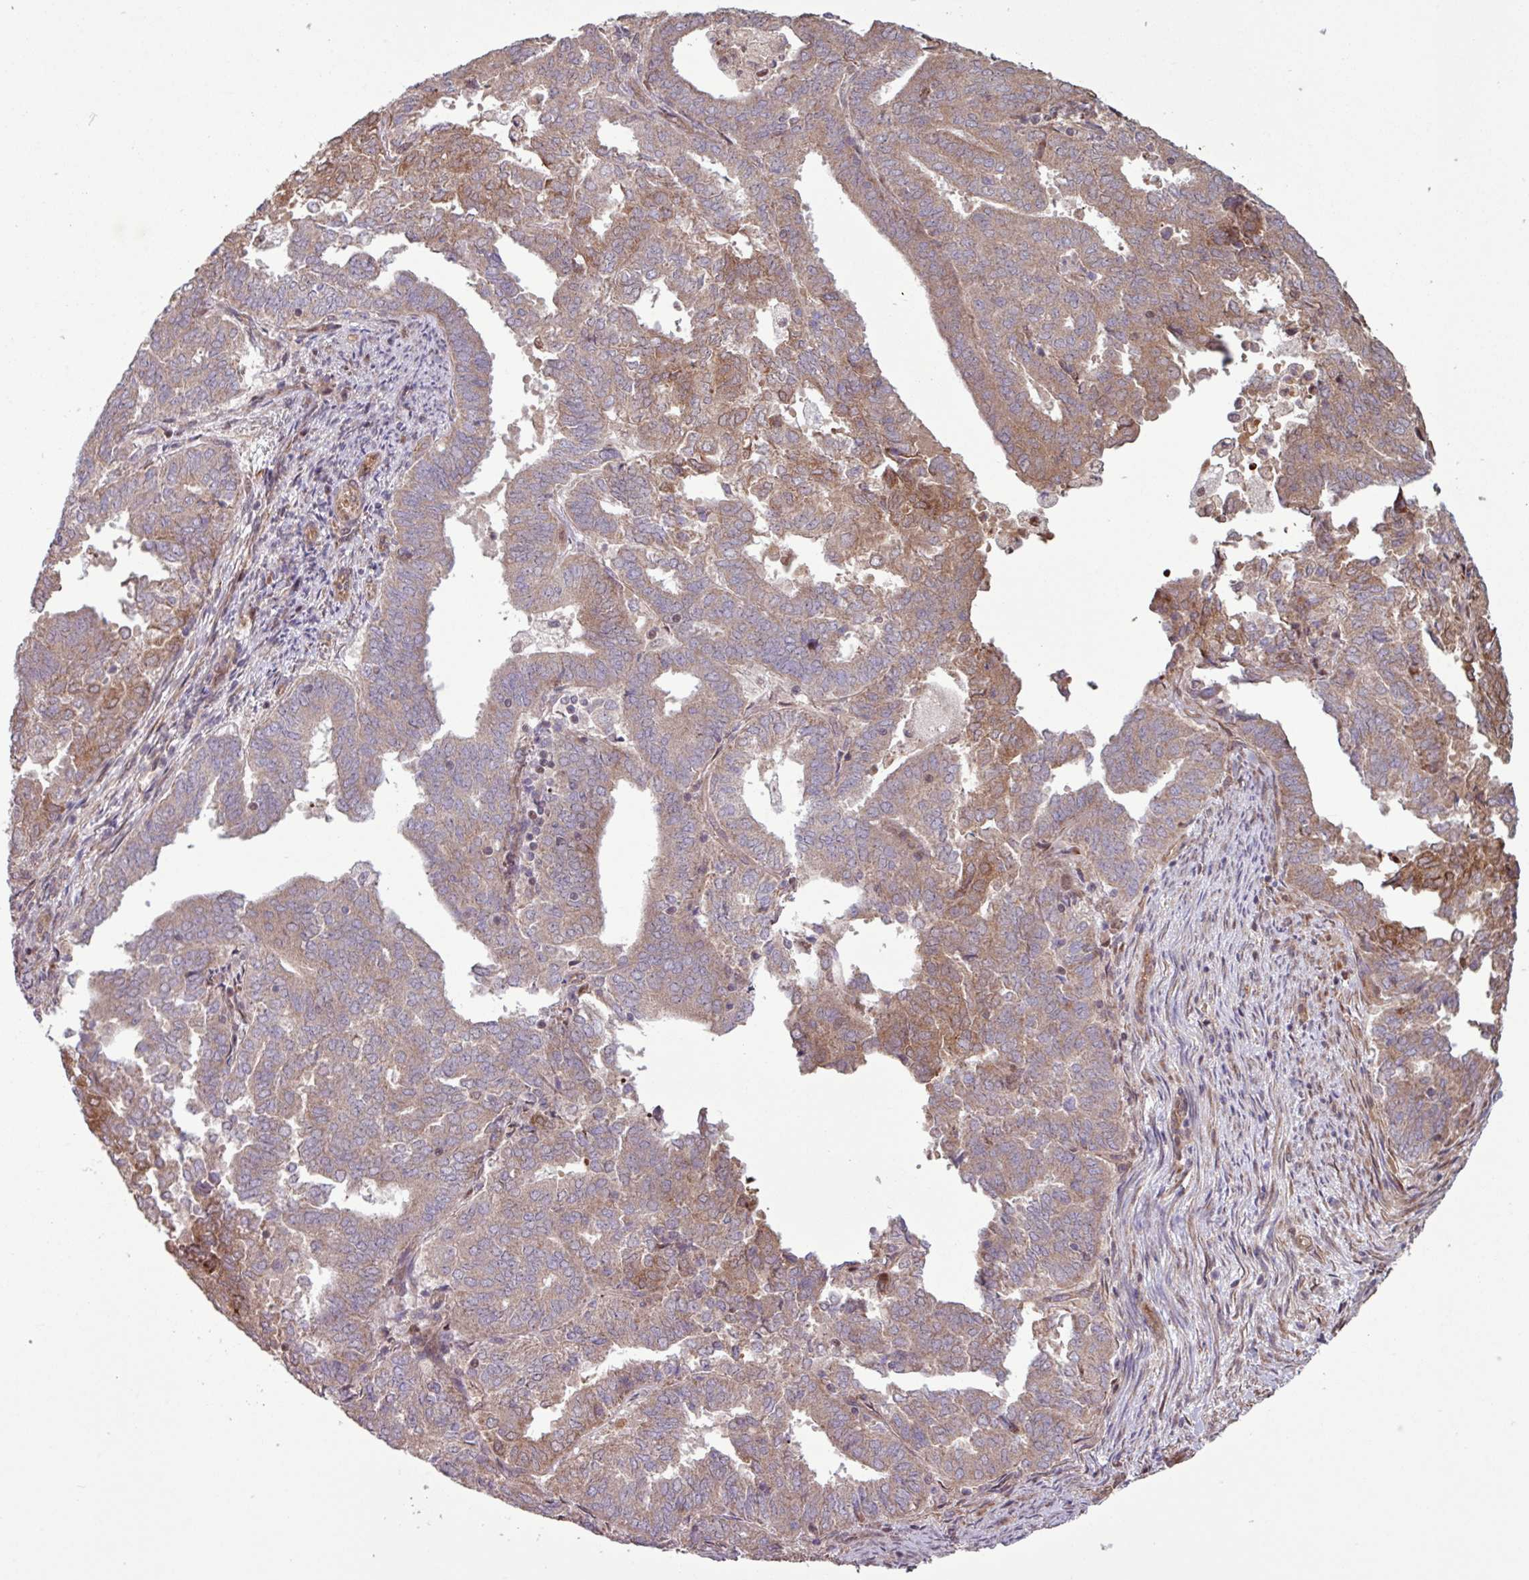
{"staining": {"intensity": "moderate", "quantity": ">75%", "location": "cytoplasmic/membranous"}, "tissue": "endometrial cancer", "cell_type": "Tumor cells", "image_type": "cancer", "snomed": [{"axis": "morphology", "description": "Adenocarcinoma, NOS"}, {"axis": "topography", "description": "Endometrium"}], "caption": "A photomicrograph of human endometrial cancer (adenocarcinoma) stained for a protein reveals moderate cytoplasmic/membranous brown staining in tumor cells. (DAB (3,3'-diaminobenzidine) = brown stain, brightfield microscopy at high magnification).", "gene": "PDPR", "patient": {"sex": "female", "age": 72}}